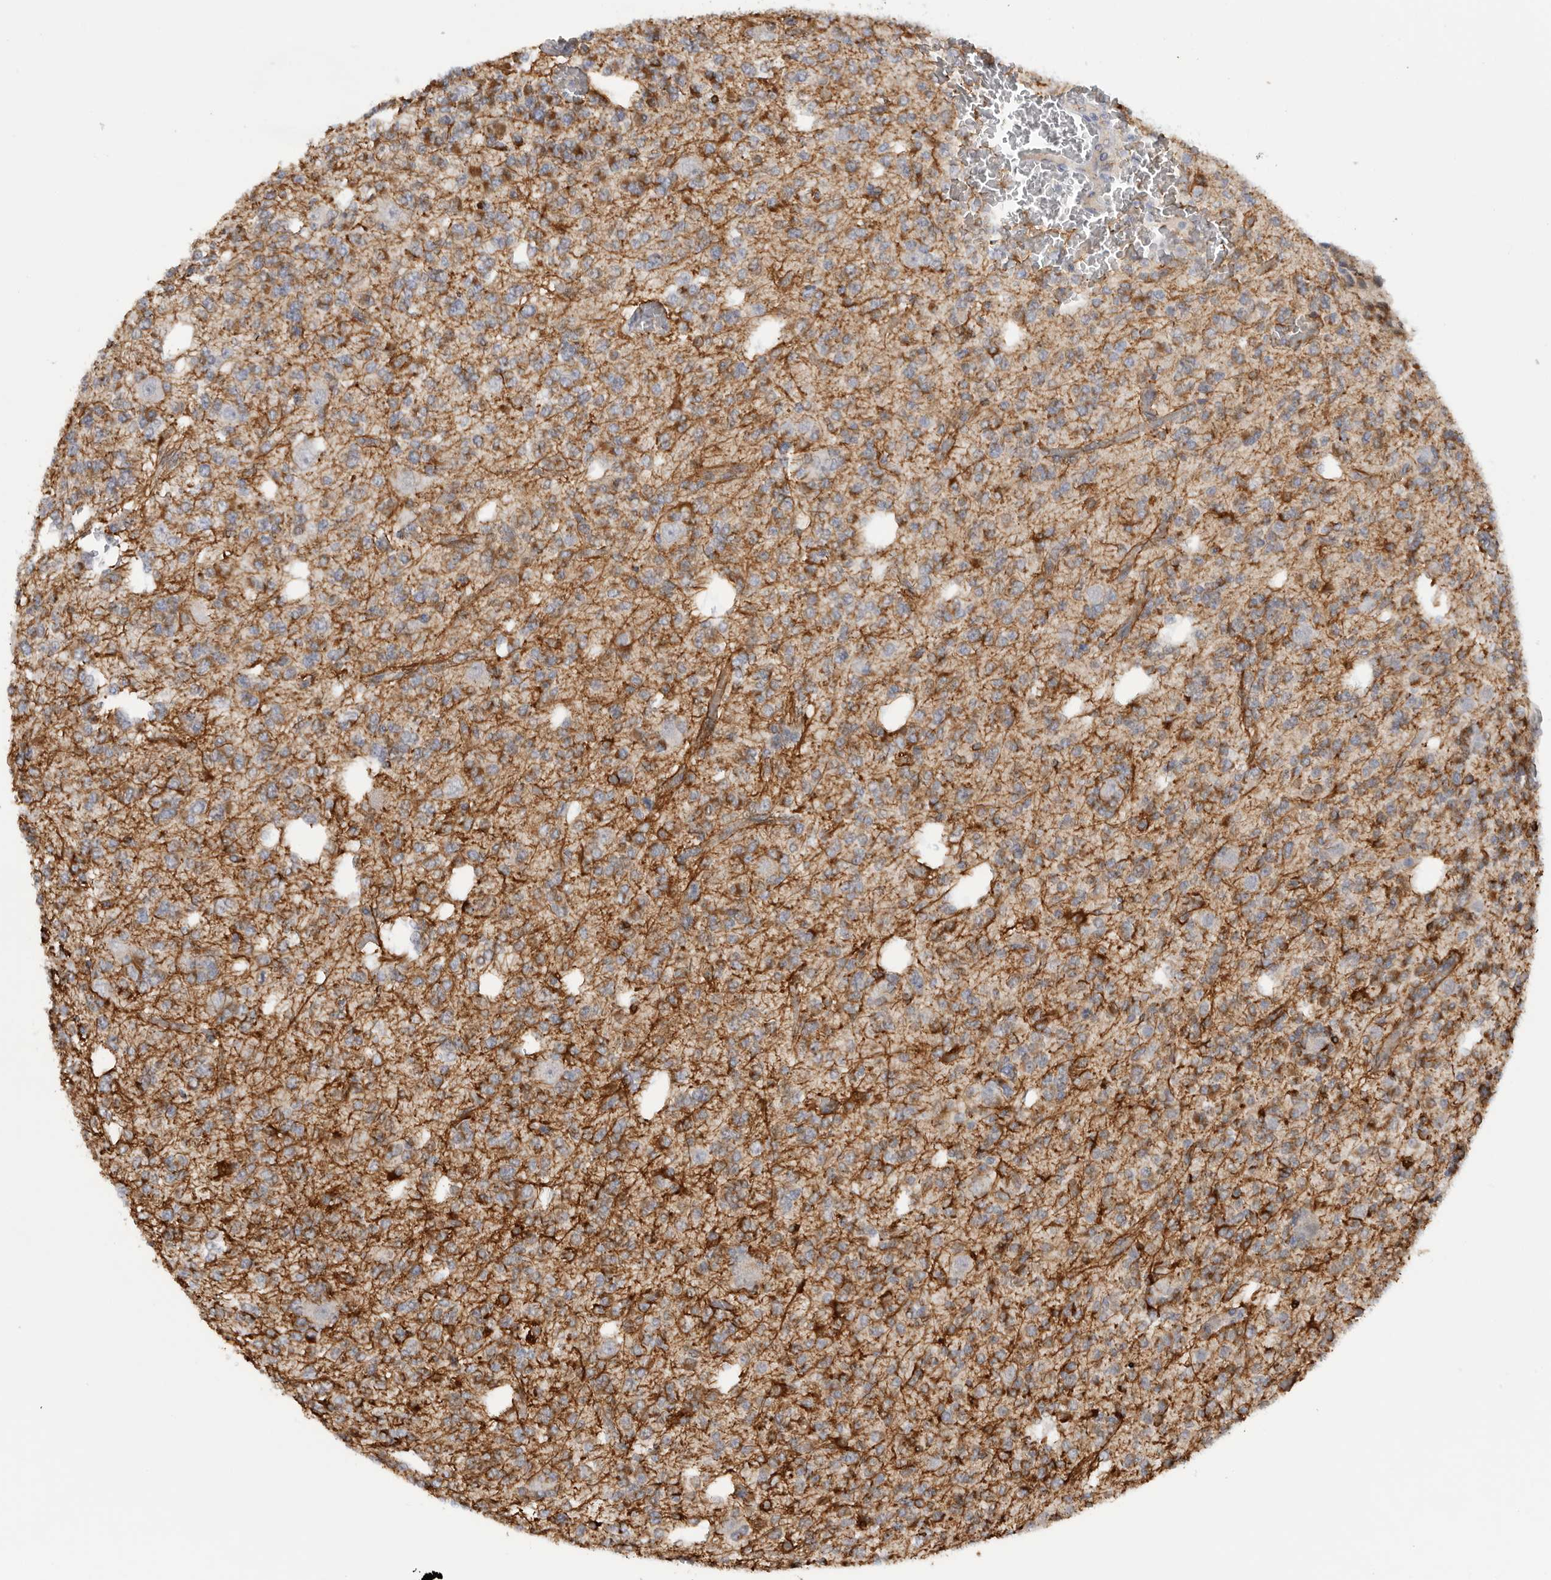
{"staining": {"intensity": "negative", "quantity": "none", "location": "none"}, "tissue": "glioma", "cell_type": "Tumor cells", "image_type": "cancer", "snomed": [{"axis": "morphology", "description": "Glioma, malignant, Low grade"}, {"axis": "topography", "description": "Brain"}], "caption": "Immunohistochemistry photomicrograph of human low-grade glioma (malignant) stained for a protein (brown), which reveals no positivity in tumor cells. (Immunohistochemistry (ihc), brightfield microscopy, high magnification).", "gene": "DYRK2", "patient": {"sex": "male", "age": 38}}